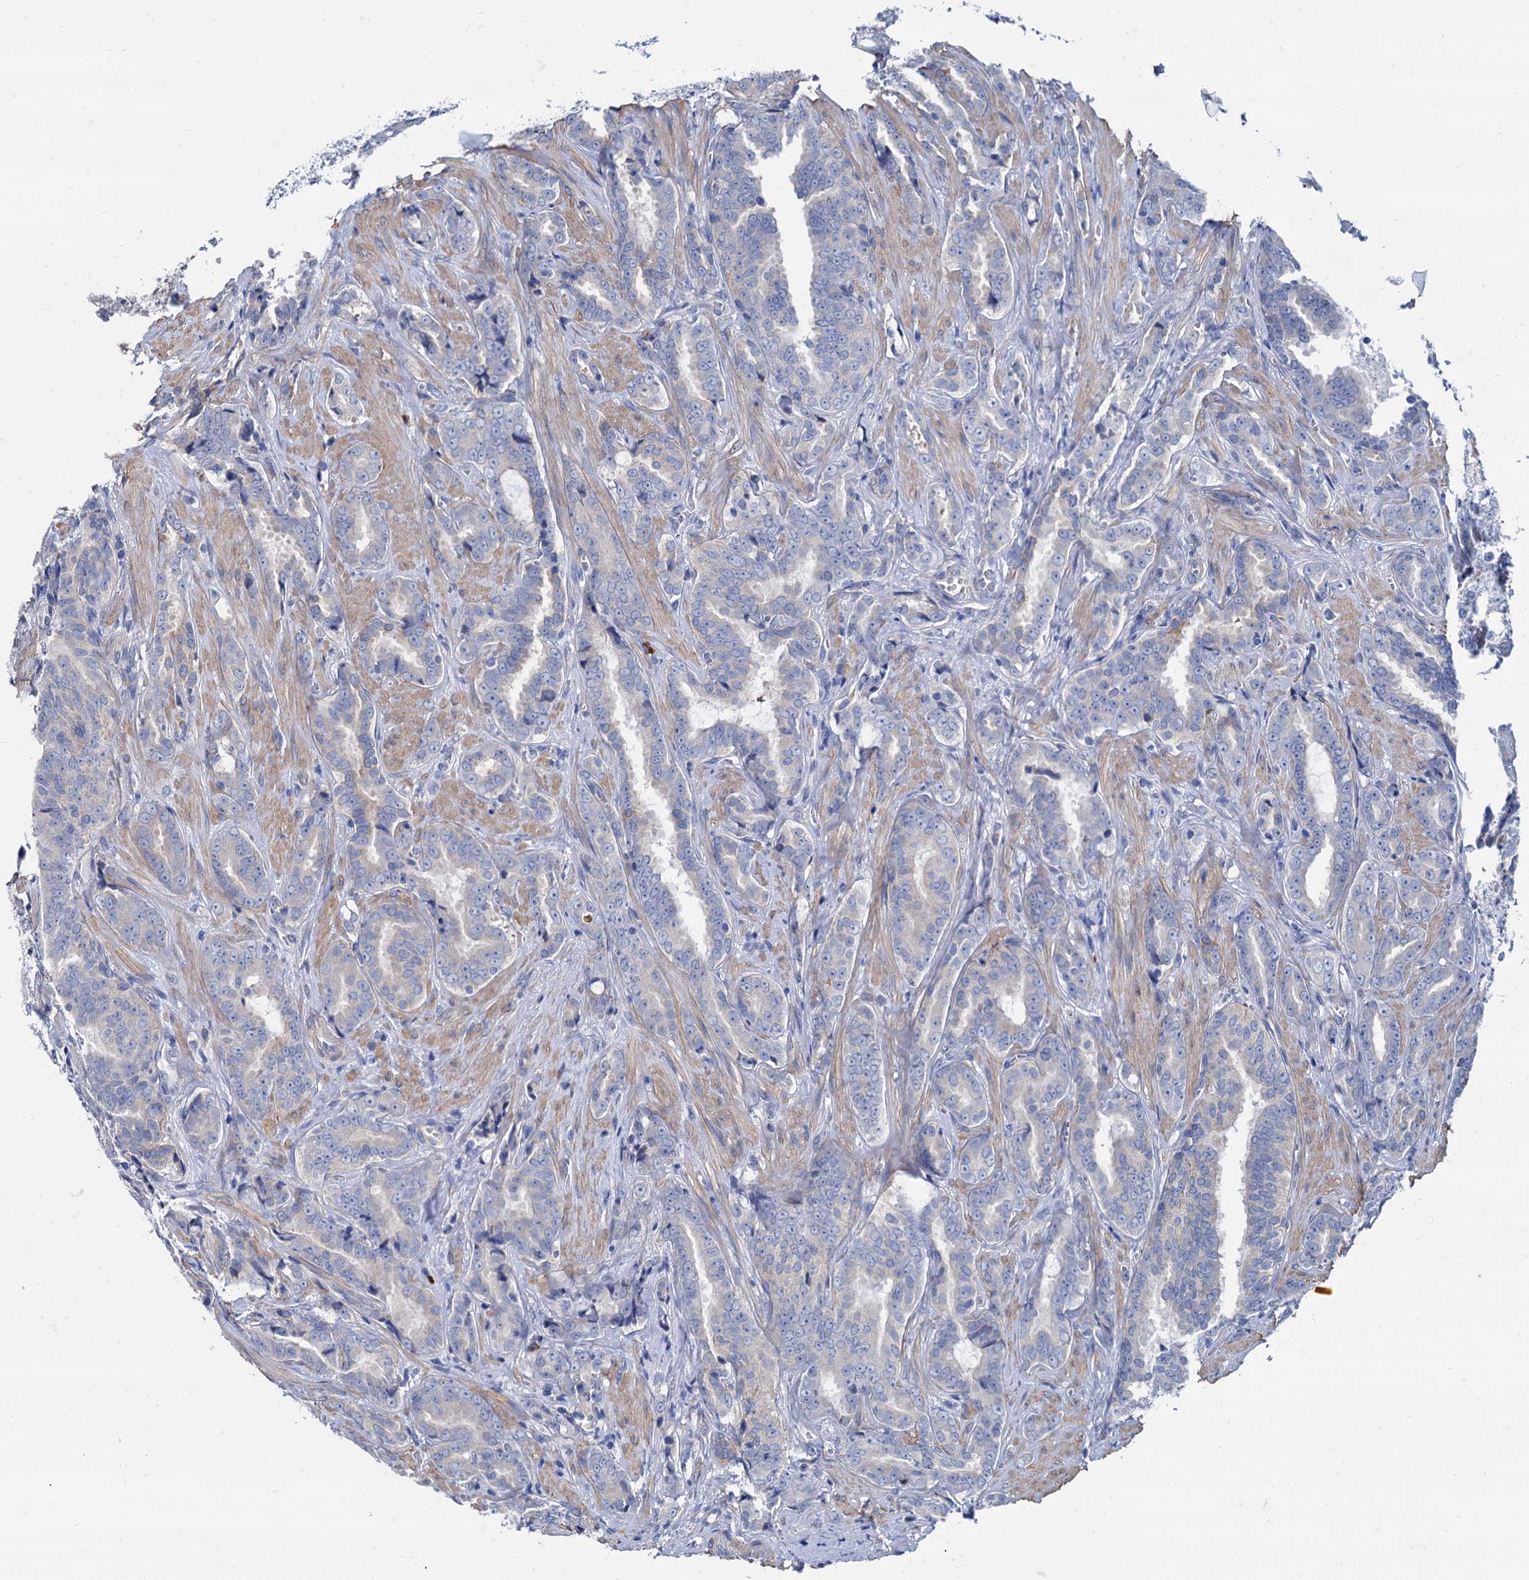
{"staining": {"intensity": "negative", "quantity": "none", "location": "none"}, "tissue": "prostate cancer", "cell_type": "Tumor cells", "image_type": "cancer", "snomed": [{"axis": "morphology", "description": "Adenocarcinoma, High grade"}, {"axis": "topography", "description": "Prostate and seminal vesicle, NOS"}], "caption": "Immunohistochemical staining of human prostate cancer reveals no significant staining in tumor cells. Nuclei are stained in blue.", "gene": "FOXR2", "patient": {"sex": "male", "age": 67}}